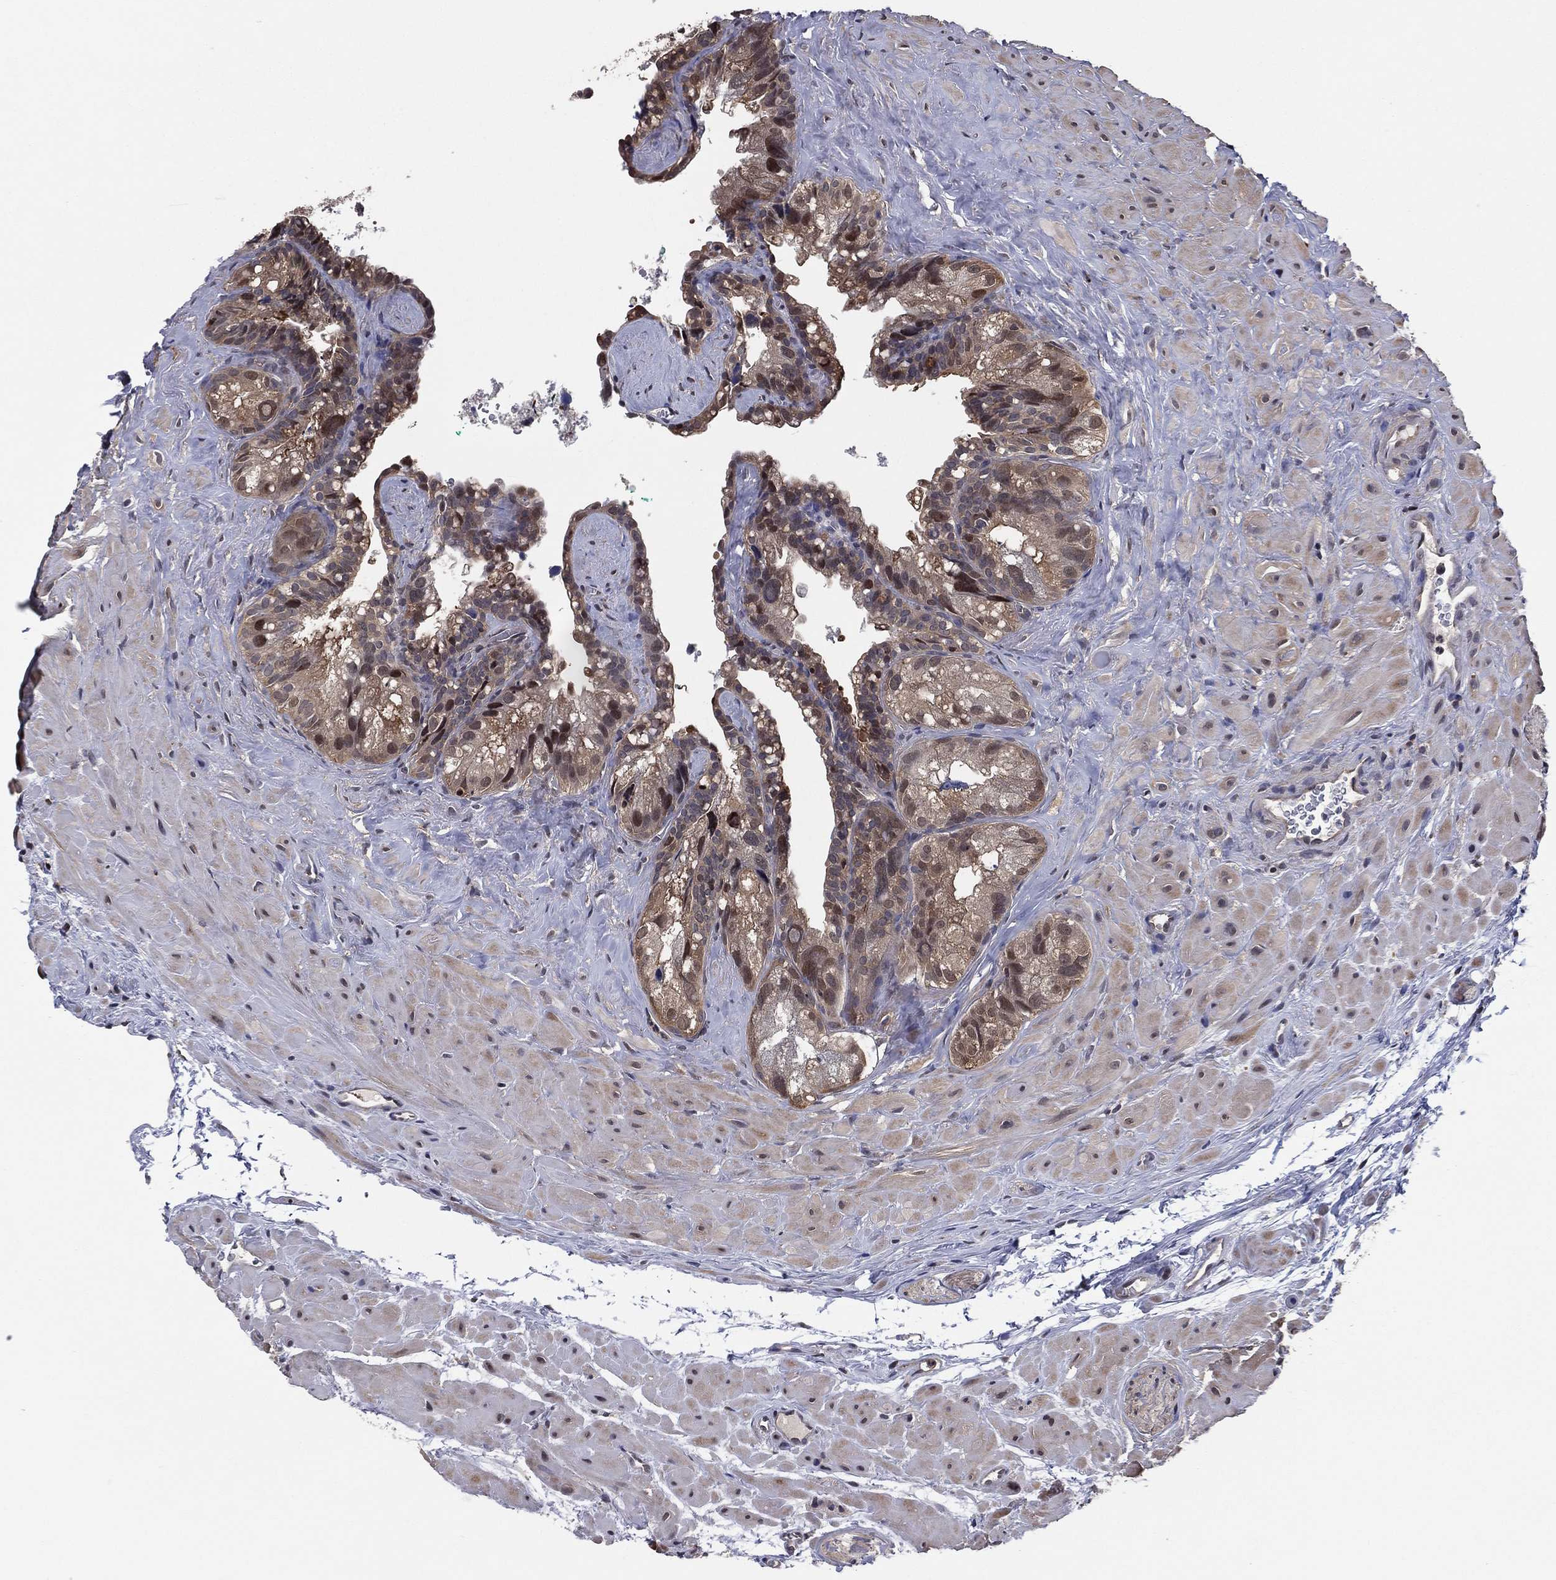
{"staining": {"intensity": "moderate", "quantity": "<25%", "location": "cytoplasmic/membranous,nuclear"}, "tissue": "seminal vesicle", "cell_type": "Glandular cells", "image_type": "normal", "snomed": [{"axis": "morphology", "description": "Normal tissue, NOS"}, {"axis": "topography", "description": "Seminal veicle"}], "caption": "Benign seminal vesicle shows moderate cytoplasmic/membranous,nuclear staining in approximately <25% of glandular cells, visualized by immunohistochemistry. (Brightfield microscopy of DAB IHC at high magnification).", "gene": "ICOSLG", "patient": {"sex": "male", "age": 72}}